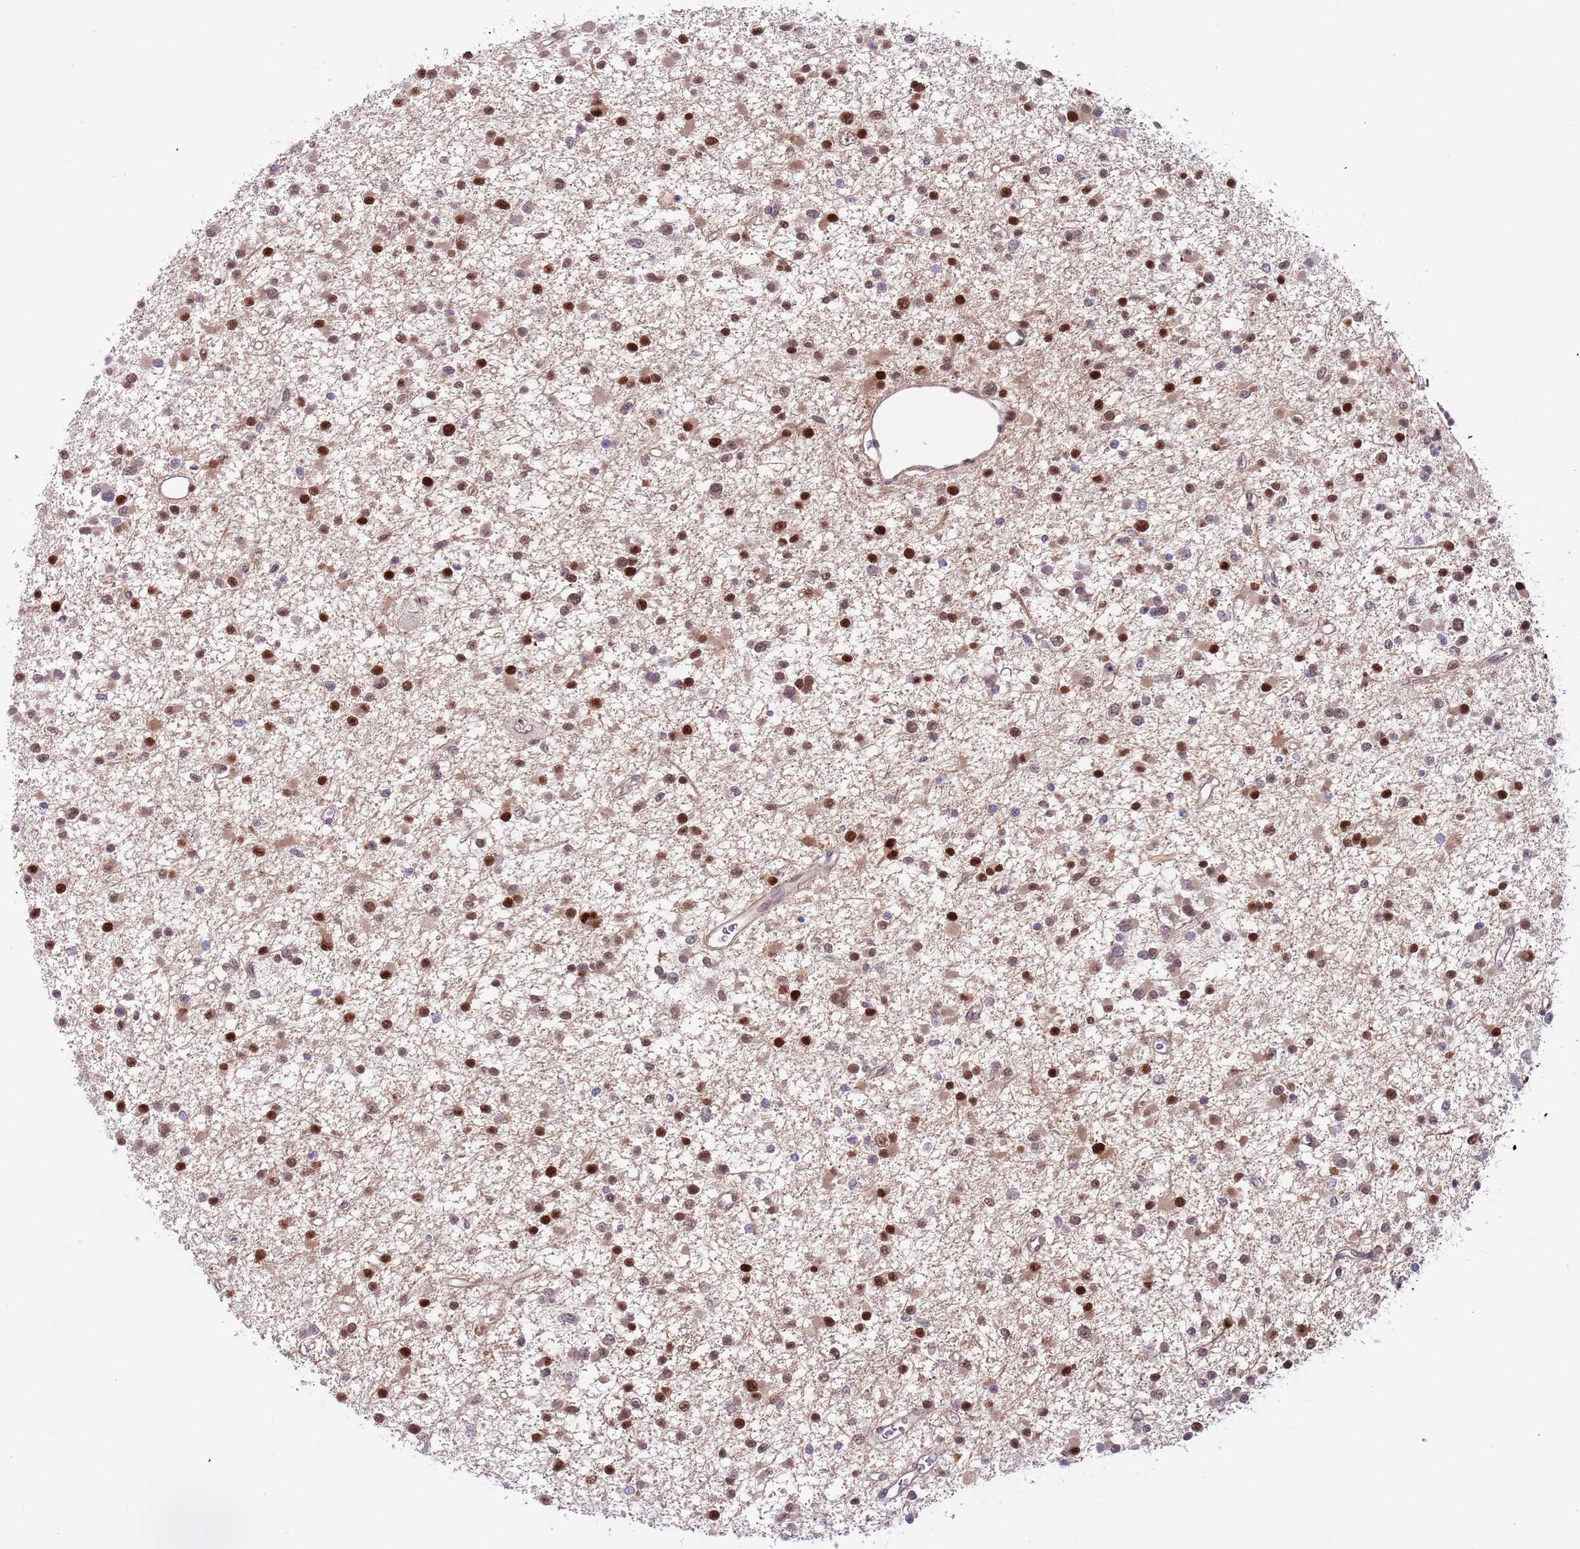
{"staining": {"intensity": "strong", "quantity": "25%-75%", "location": "nuclear"}, "tissue": "glioma", "cell_type": "Tumor cells", "image_type": "cancer", "snomed": [{"axis": "morphology", "description": "Glioma, malignant, Low grade"}, {"axis": "topography", "description": "Brain"}], "caption": "A high-resolution image shows IHC staining of malignant glioma (low-grade), which exhibits strong nuclear staining in about 25%-75% of tumor cells. (DAB (3,3'-diaminobenzidine) = brown stain, brightfield microscopy at high magnification).", "gene": "RMND5B", "patient": {"sex": "female", "age": 22}}